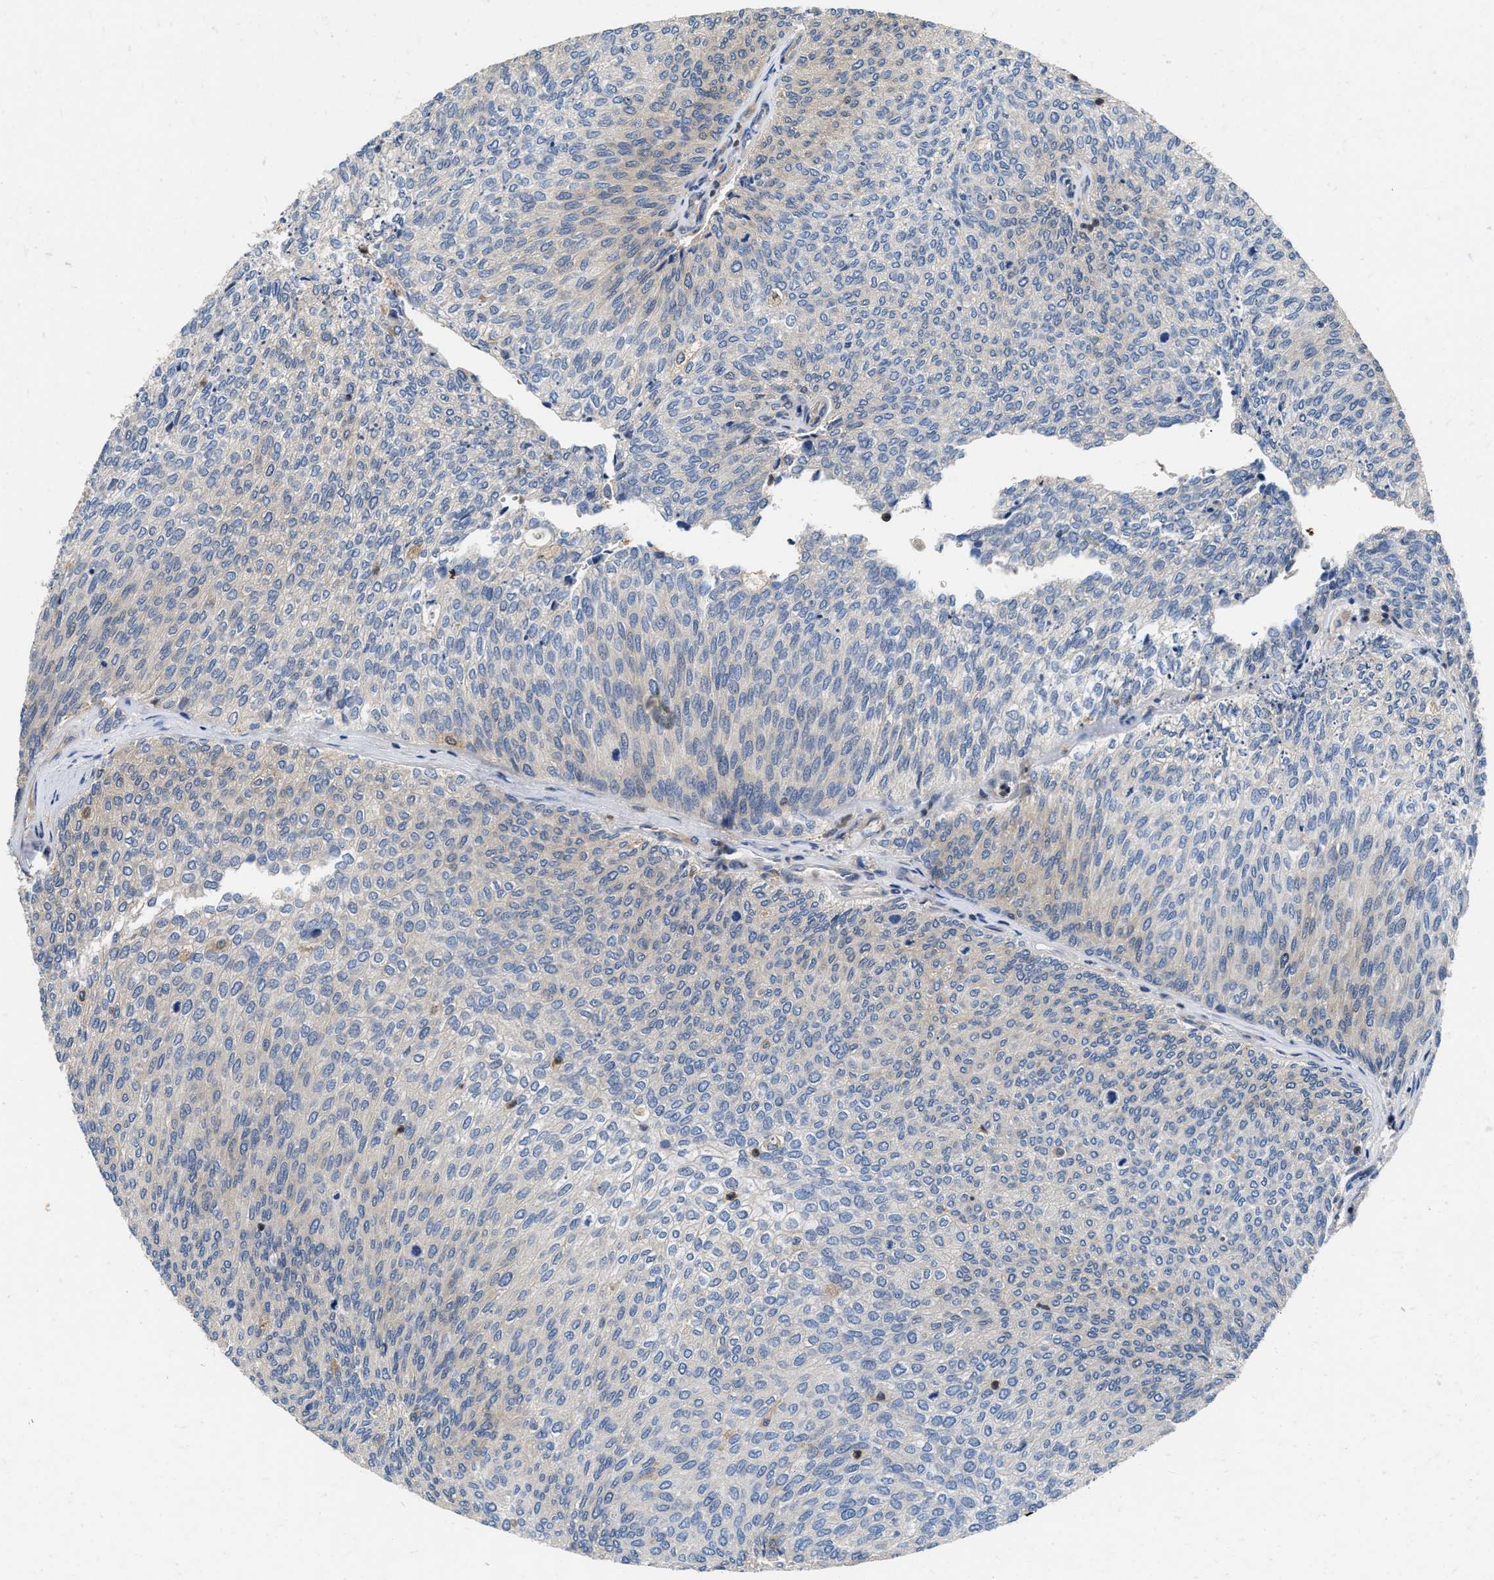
{"staining": {"intensity": "negative", "quantity": "none", "location": "none"}, "tissue": "urothelial cancer", "cell_type": "Tumor cells", "image_type": "cancer", "snomed": [{"axis": "morphology", "description": "Urothelial carcinoma, Low grade"}, {"axis": "topography", "description": "Urinary bladder"}], "caption": "Protein analysis of urothelial cancer reveals no significant expression in tumor cells. The staining is performed using DAB brown chromogen with nuclei counter-stained in using hematoxylin.", "gene": "OSTF1", "patient": {"sex": "female", "age": 79}}